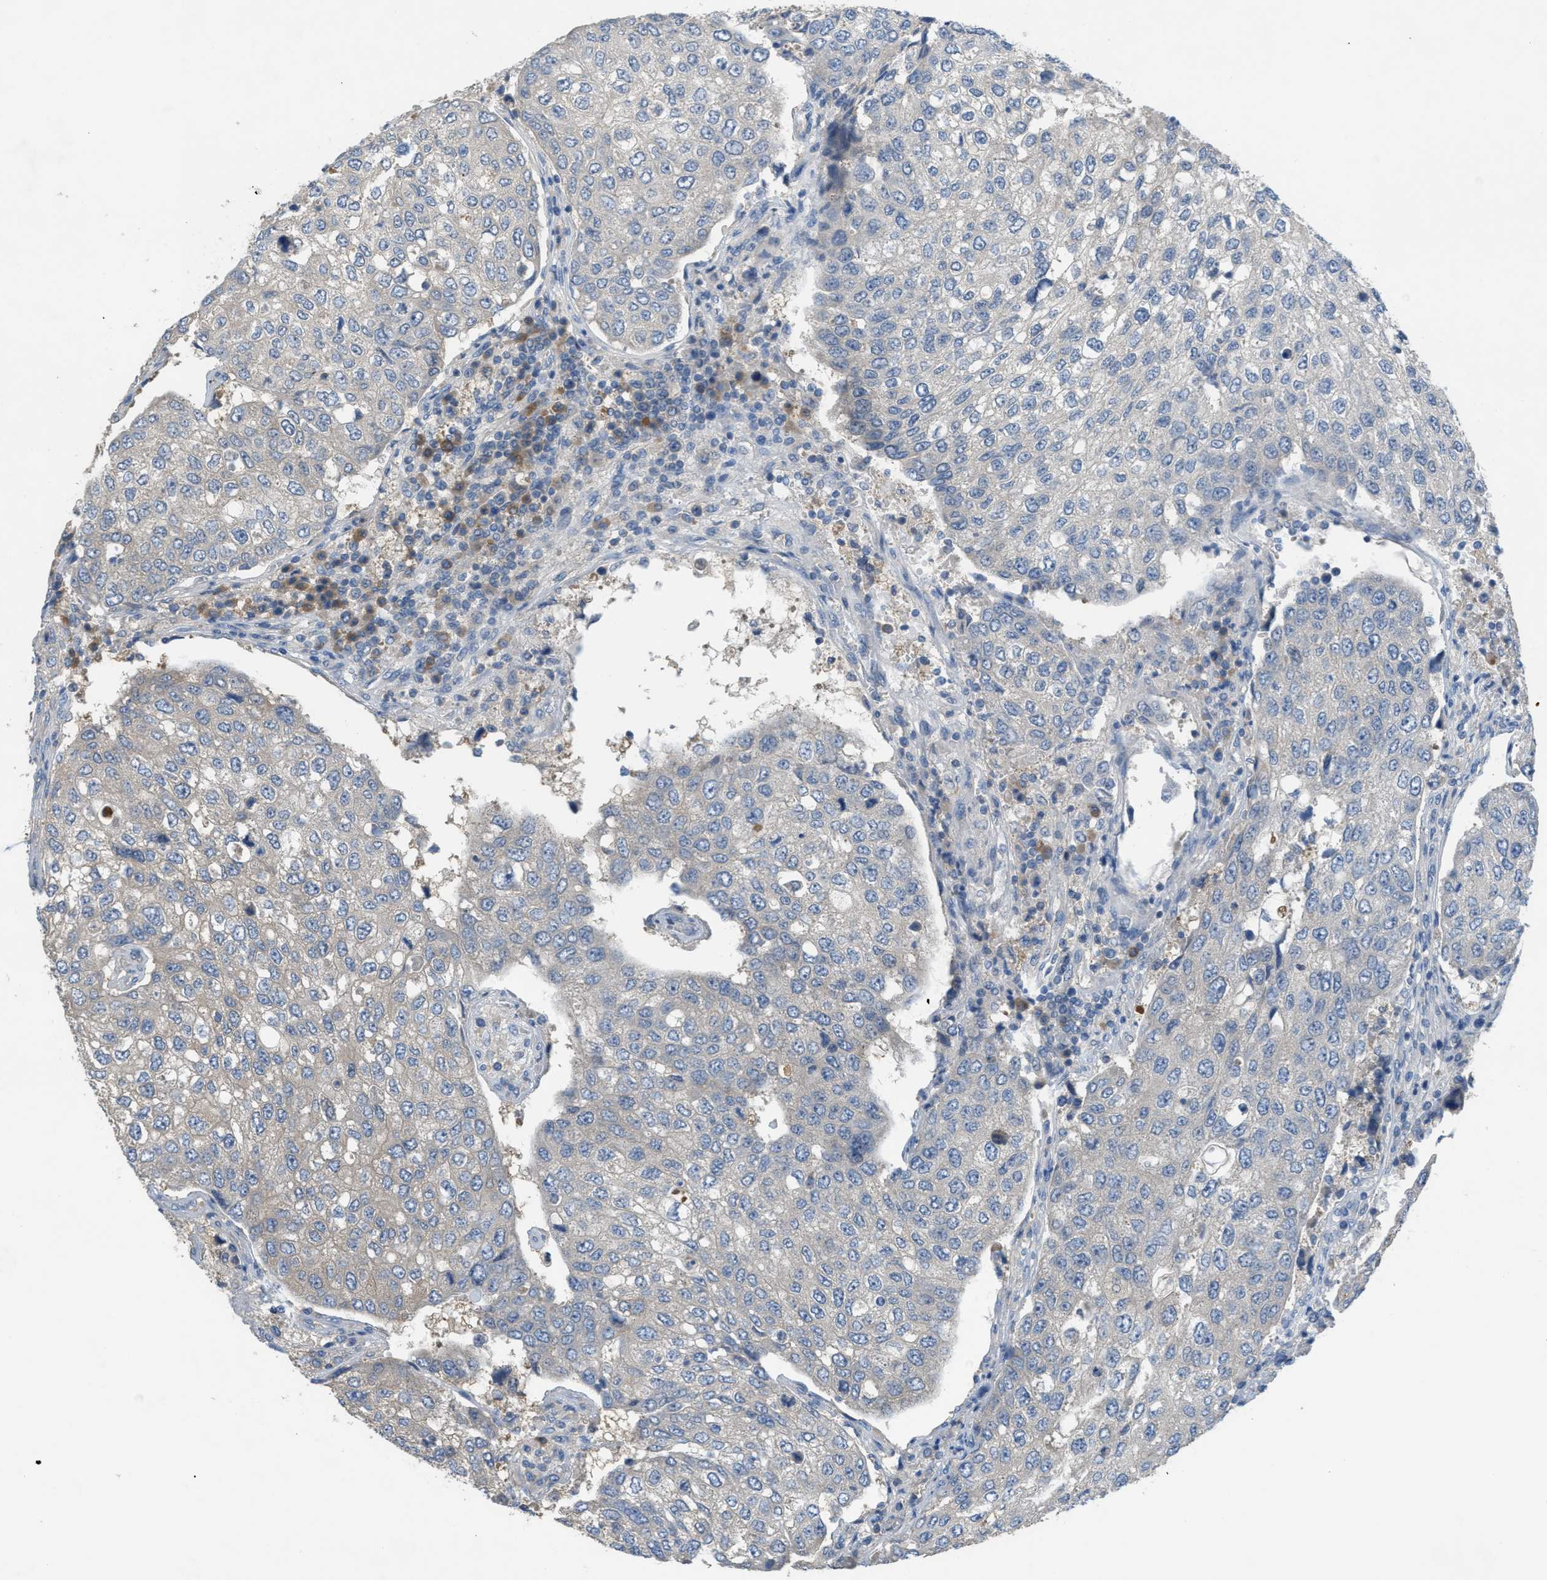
{"staining": {"intensity": "moderate", "quantity": "25%-75%", "location": "cytoplasmic/membranous"}, "tissue": "urothelial cancer", "cell_type": "Tumor cells", "image_type": "cancer", "snomed": [{"axis": "morphology", "description": "Urothelial carcinoma, High grade"}, {"axis": "topography", "description": "Lymph node"}, {"axis": "topography", "description": "Urinary bladder"}], "caption": "Immunohistochemical staining of human urothelial cancer reveals moderate cytoplasmic/membranous protein positivity in approximately 25%-75% of tumor cells.", "gene": "UBA5", "patient": {"sex": "male", "age": 51}}